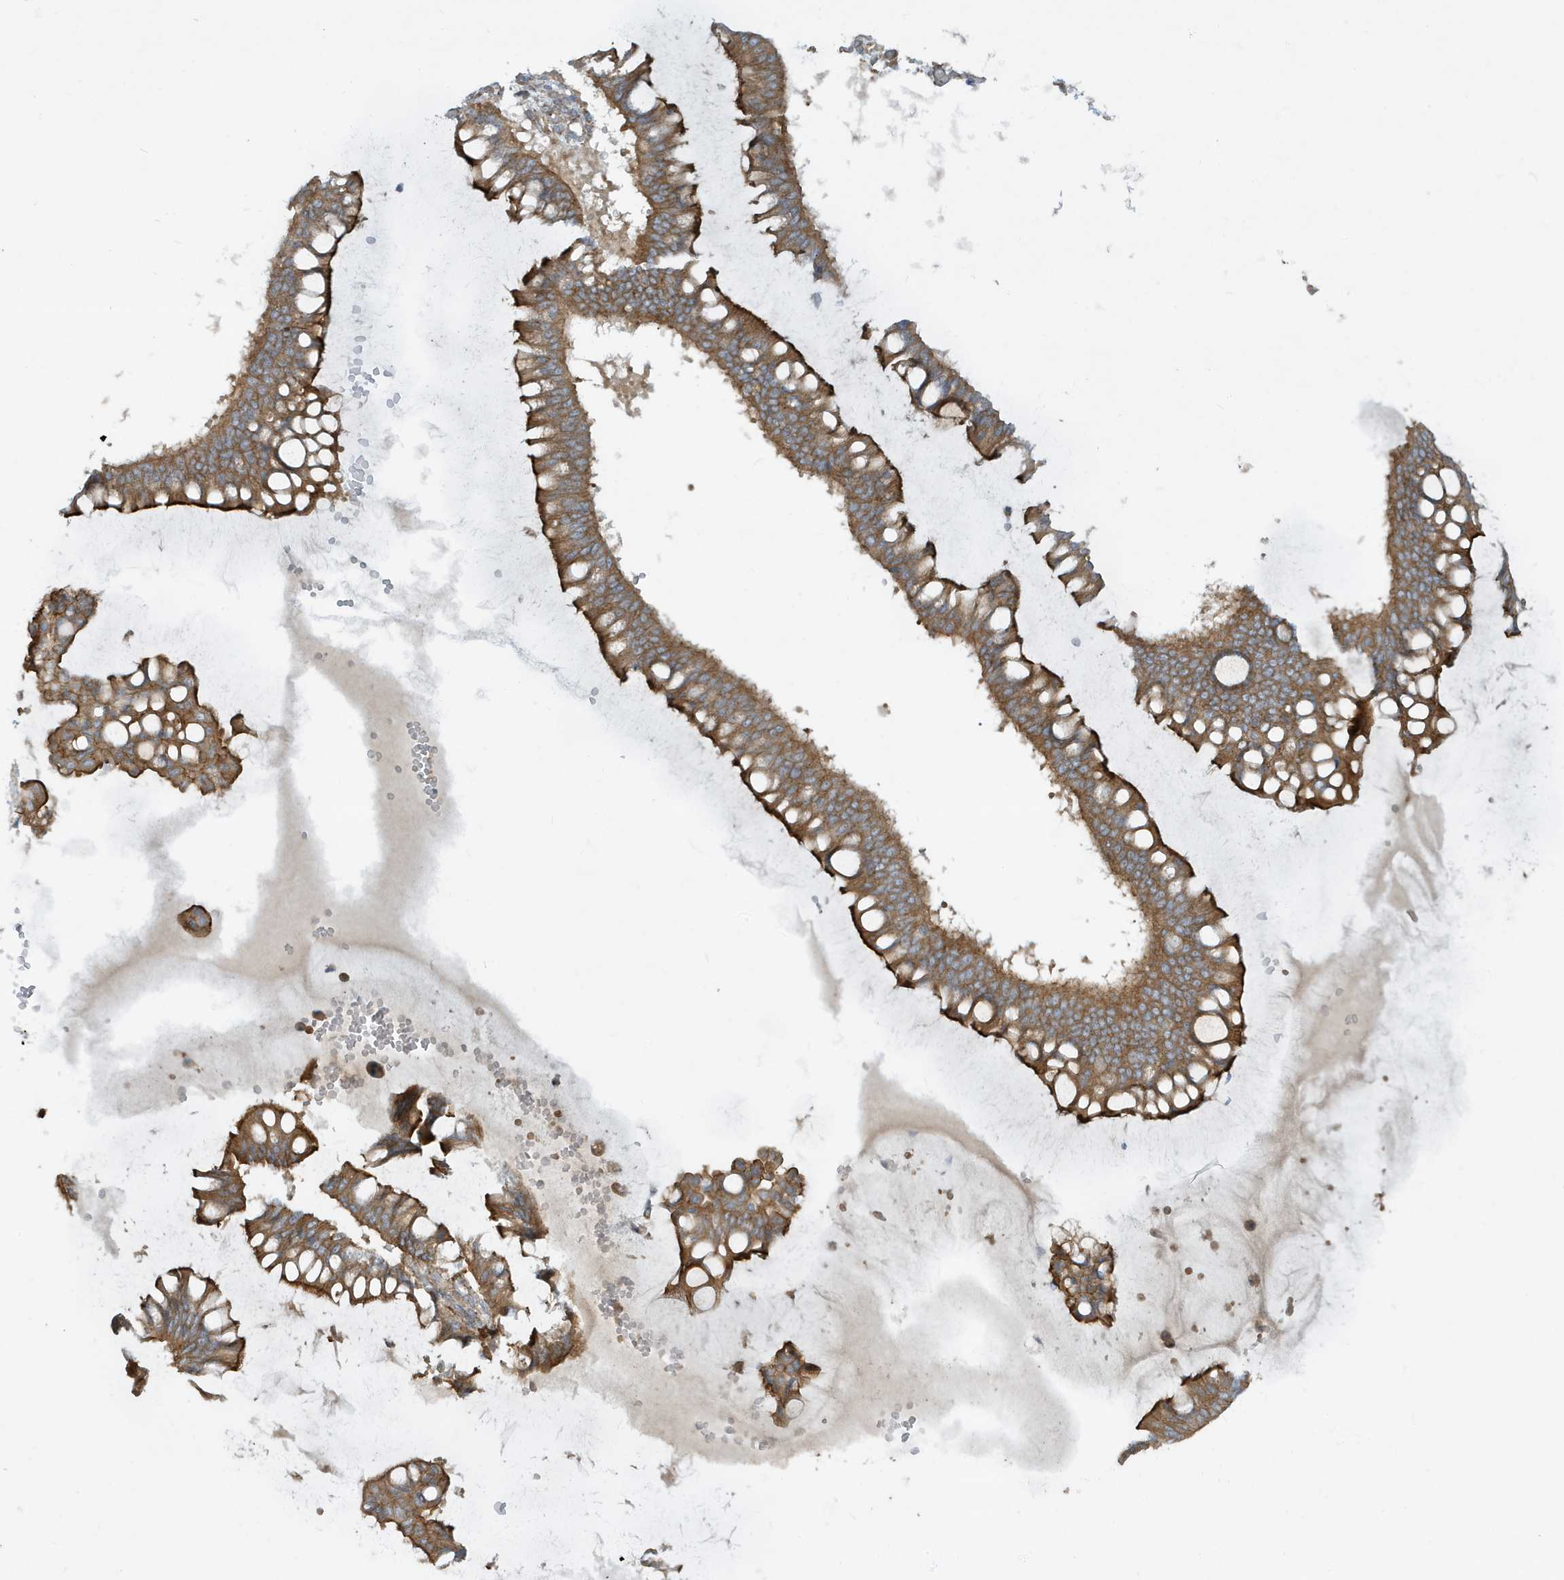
{"staining": {"intensity": "strong", "quantity": ">75%", "location": "cytoplasmic/membranous"}, "tissue": "ovarian cancer", "cell_type": "Tumor cells", "image_type": "cancer", "snomed": [{"axis": "morphology", "description": "Cystadenocarcinoma, mucinous, NOS"}, {"axis": "topography", "description": "Ovary"}], "caption": "Tumor cells demonstrate high levels of strong cytoplasmic/membranous staining in about >75% of cells in human ovarian mucinous cystadenocarcinoma.", "gene": "ATP23", "patient": {"sex": "female", "age": 73}}